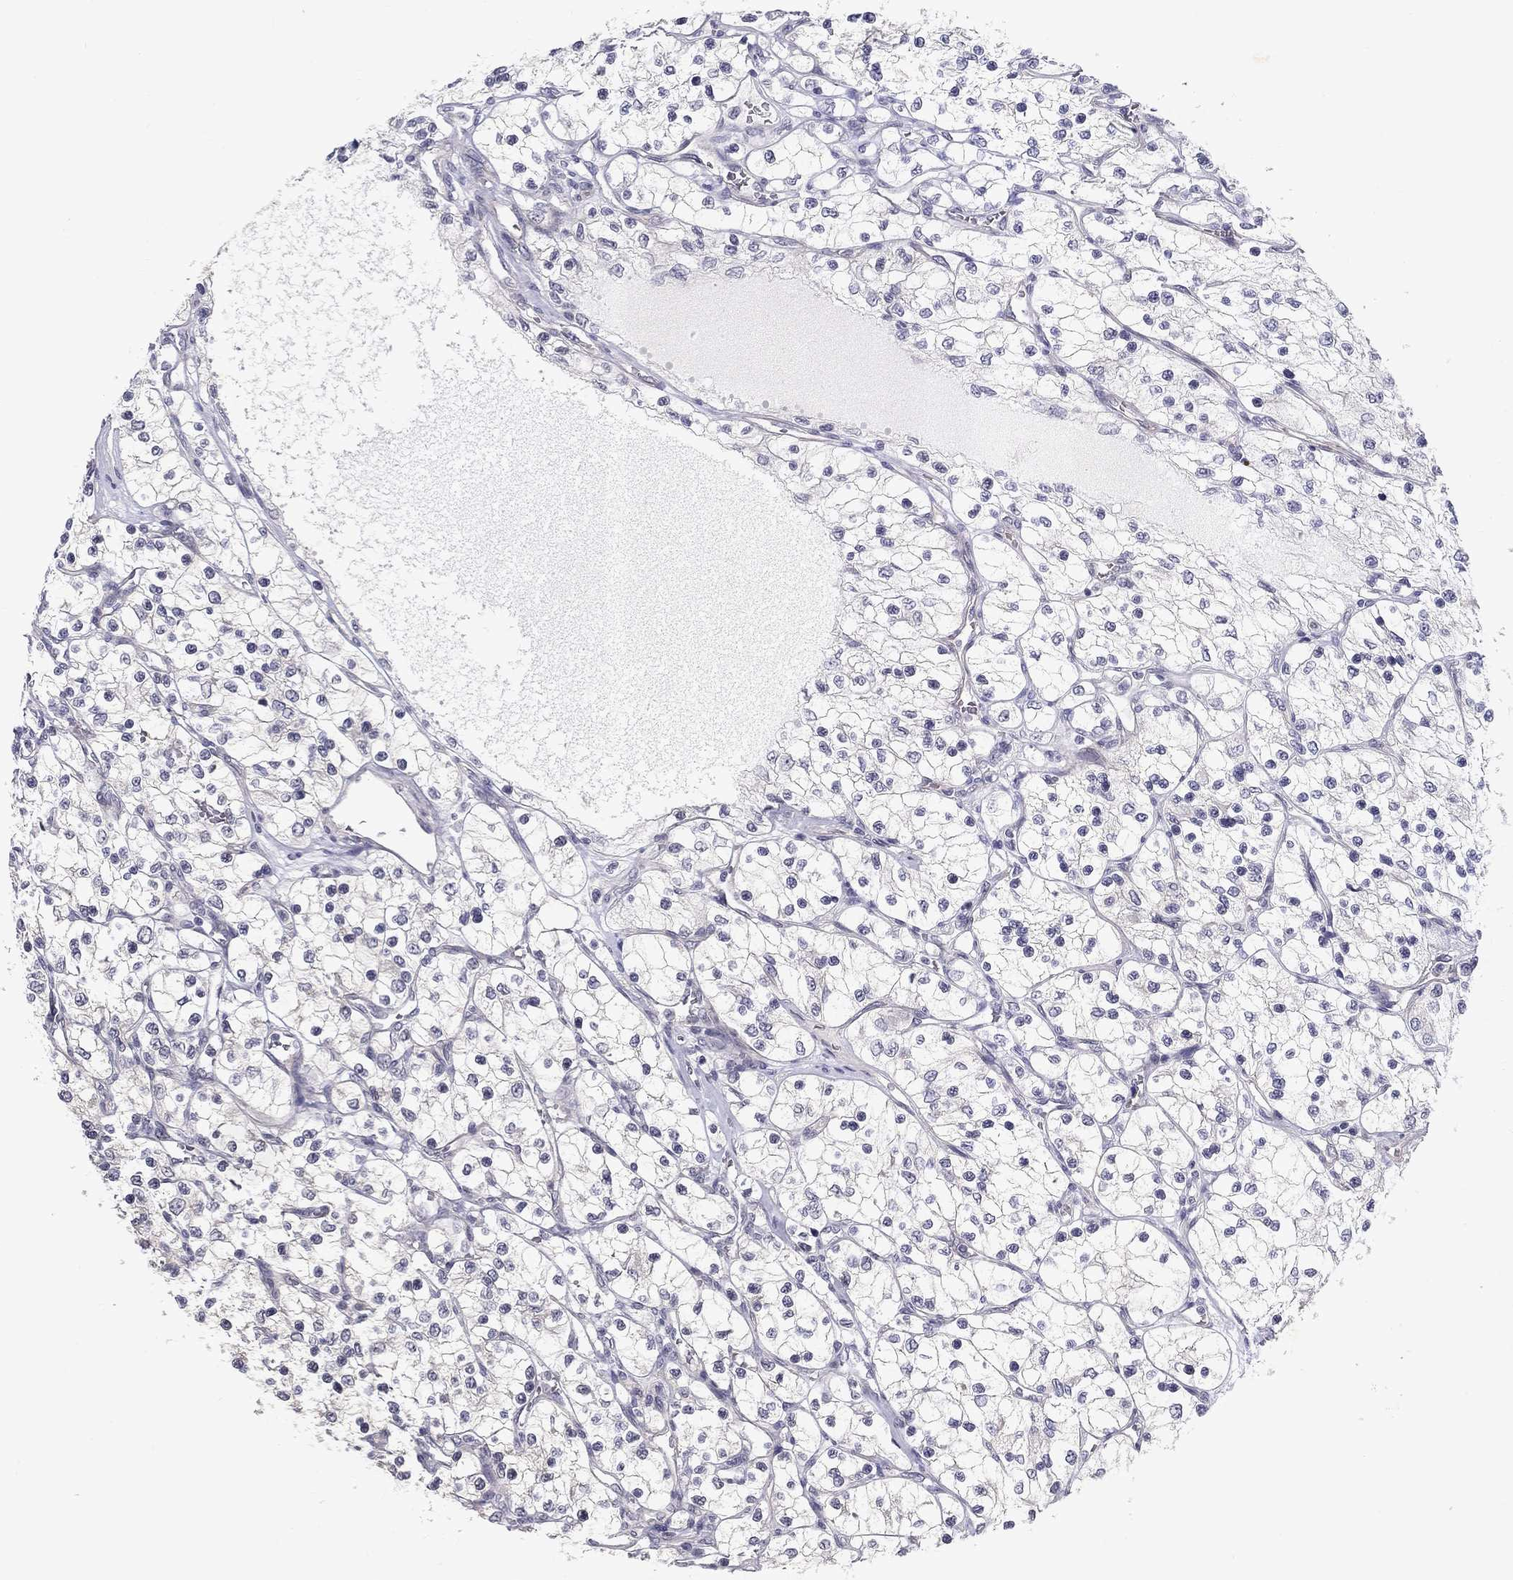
{"staining": {"intensity": "negative", "quantity": "none", "location": "none"}, "tissue": "renal cancer", "cell_type": "Tumor cells", "image_type": "cancer", "snomed": [{"axis": "morphology", "description": "Adenocarcinoma, NOS"}, {"axis": "topography", "description": "Kidney"}], "caption": "Immunohistochemistry (IHC) micrograph of neoplastic tissue: human renal adenocarcinoma stained with DAB displays no significant protein staining in tumor cells.", "gene": "CLIC6", "patient": {"sex": "female", "age": 69}}